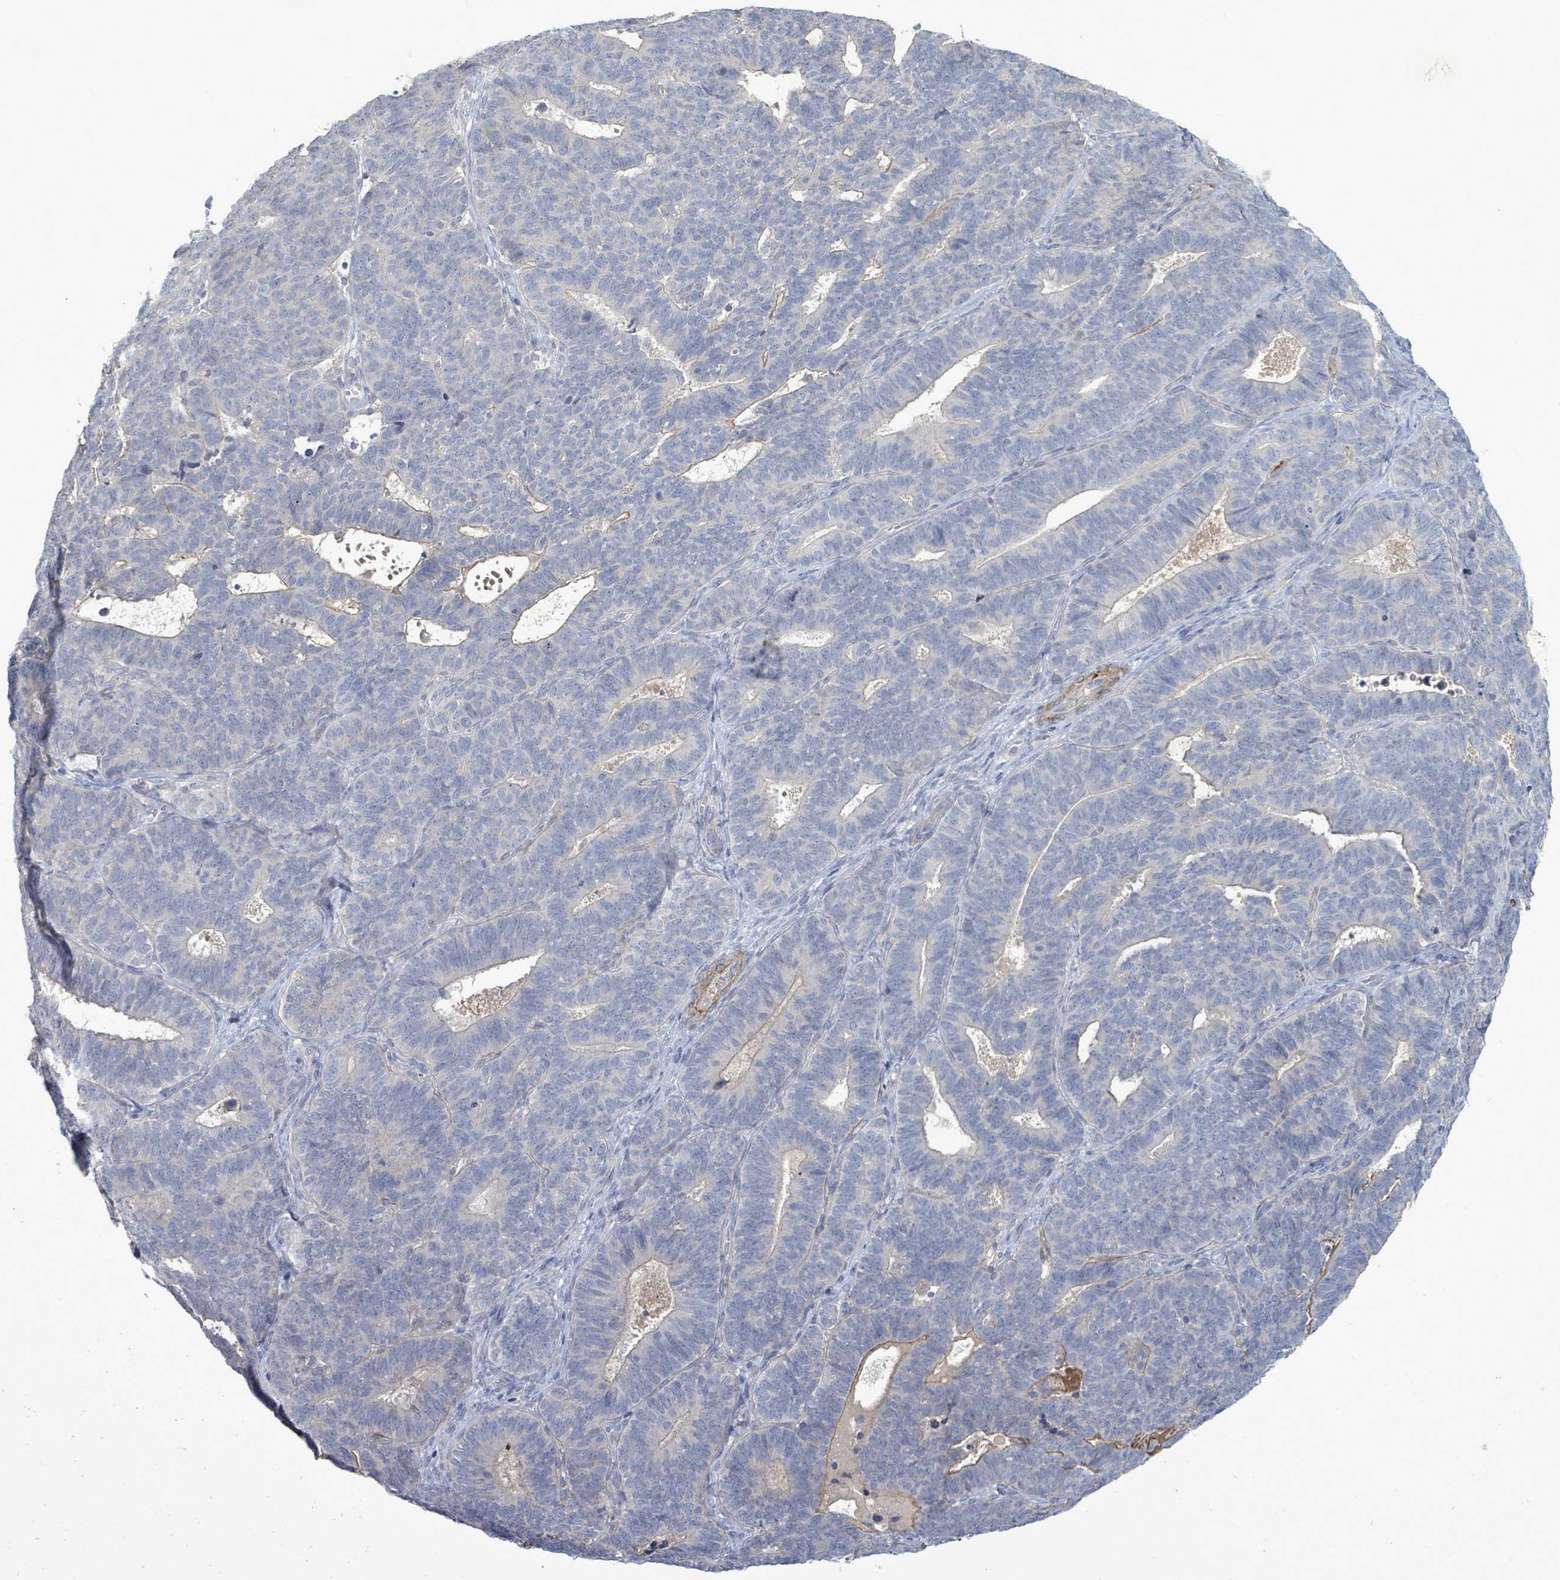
{"staining": {"intensity": "weak", "quantity": "<25%", "location": "cytoplasmic/membranous"}, "tissue": "endometrial cancer", "cell_type": "Tumor cells", "image_type": "cancer", "snomed": [{"axis": "morphology", "description": "Adenocarcinoma, NOS"}, {"axis": "topography", "description": "Endometrium"}], "caption": "High power microscopy image of an immunohistochemistry photomicrograph of endometrial adenocarcinoma, revealing no significant expression in tumor cells.", "gene": "ARGFX", "patient": {"sex": "female", "age": 70}}